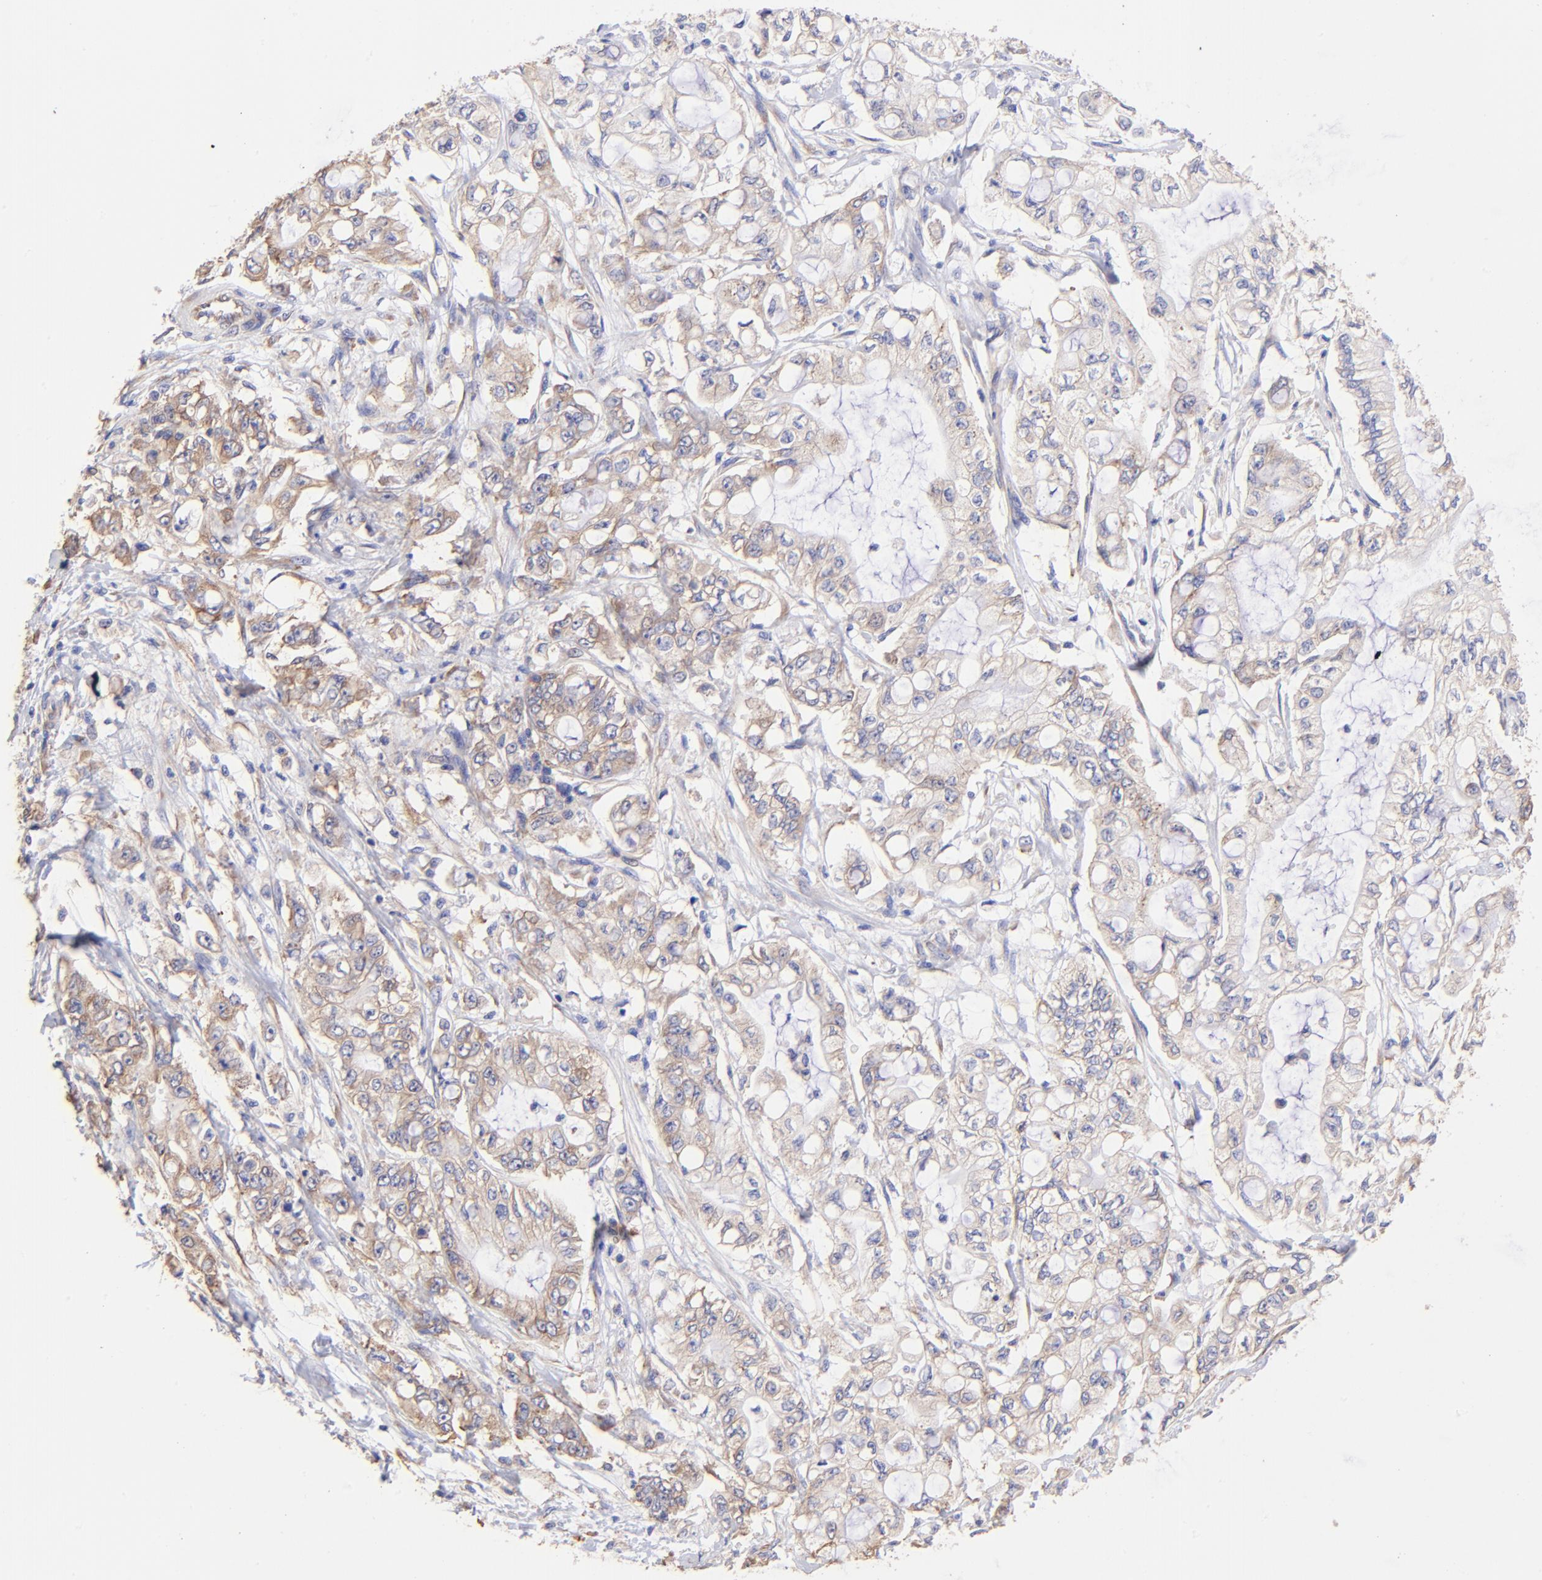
{"staining": {"intensity": "moderate", "quantity": "25%-75%", "location": "cytoplasmic/membranous"}, "tissue": "pancreatic cancer", "cell_type": "Tumor cells", "image_type": "cancer", "snomed": [{"axis": "morphology", "description": "Adenocarcinoma, NOS"}, {"axis": "topography", "description": "Pancreas"}], "caption": "Immunohistochemical staining of human pancreatic cancer shows moderate cytoplasmic/membranous protein staining in about 25%-75% of tumor cells. Nuclei are stained in blue.", "gene": "RPL30", "patient": {"sex": "male", "age": 79}}